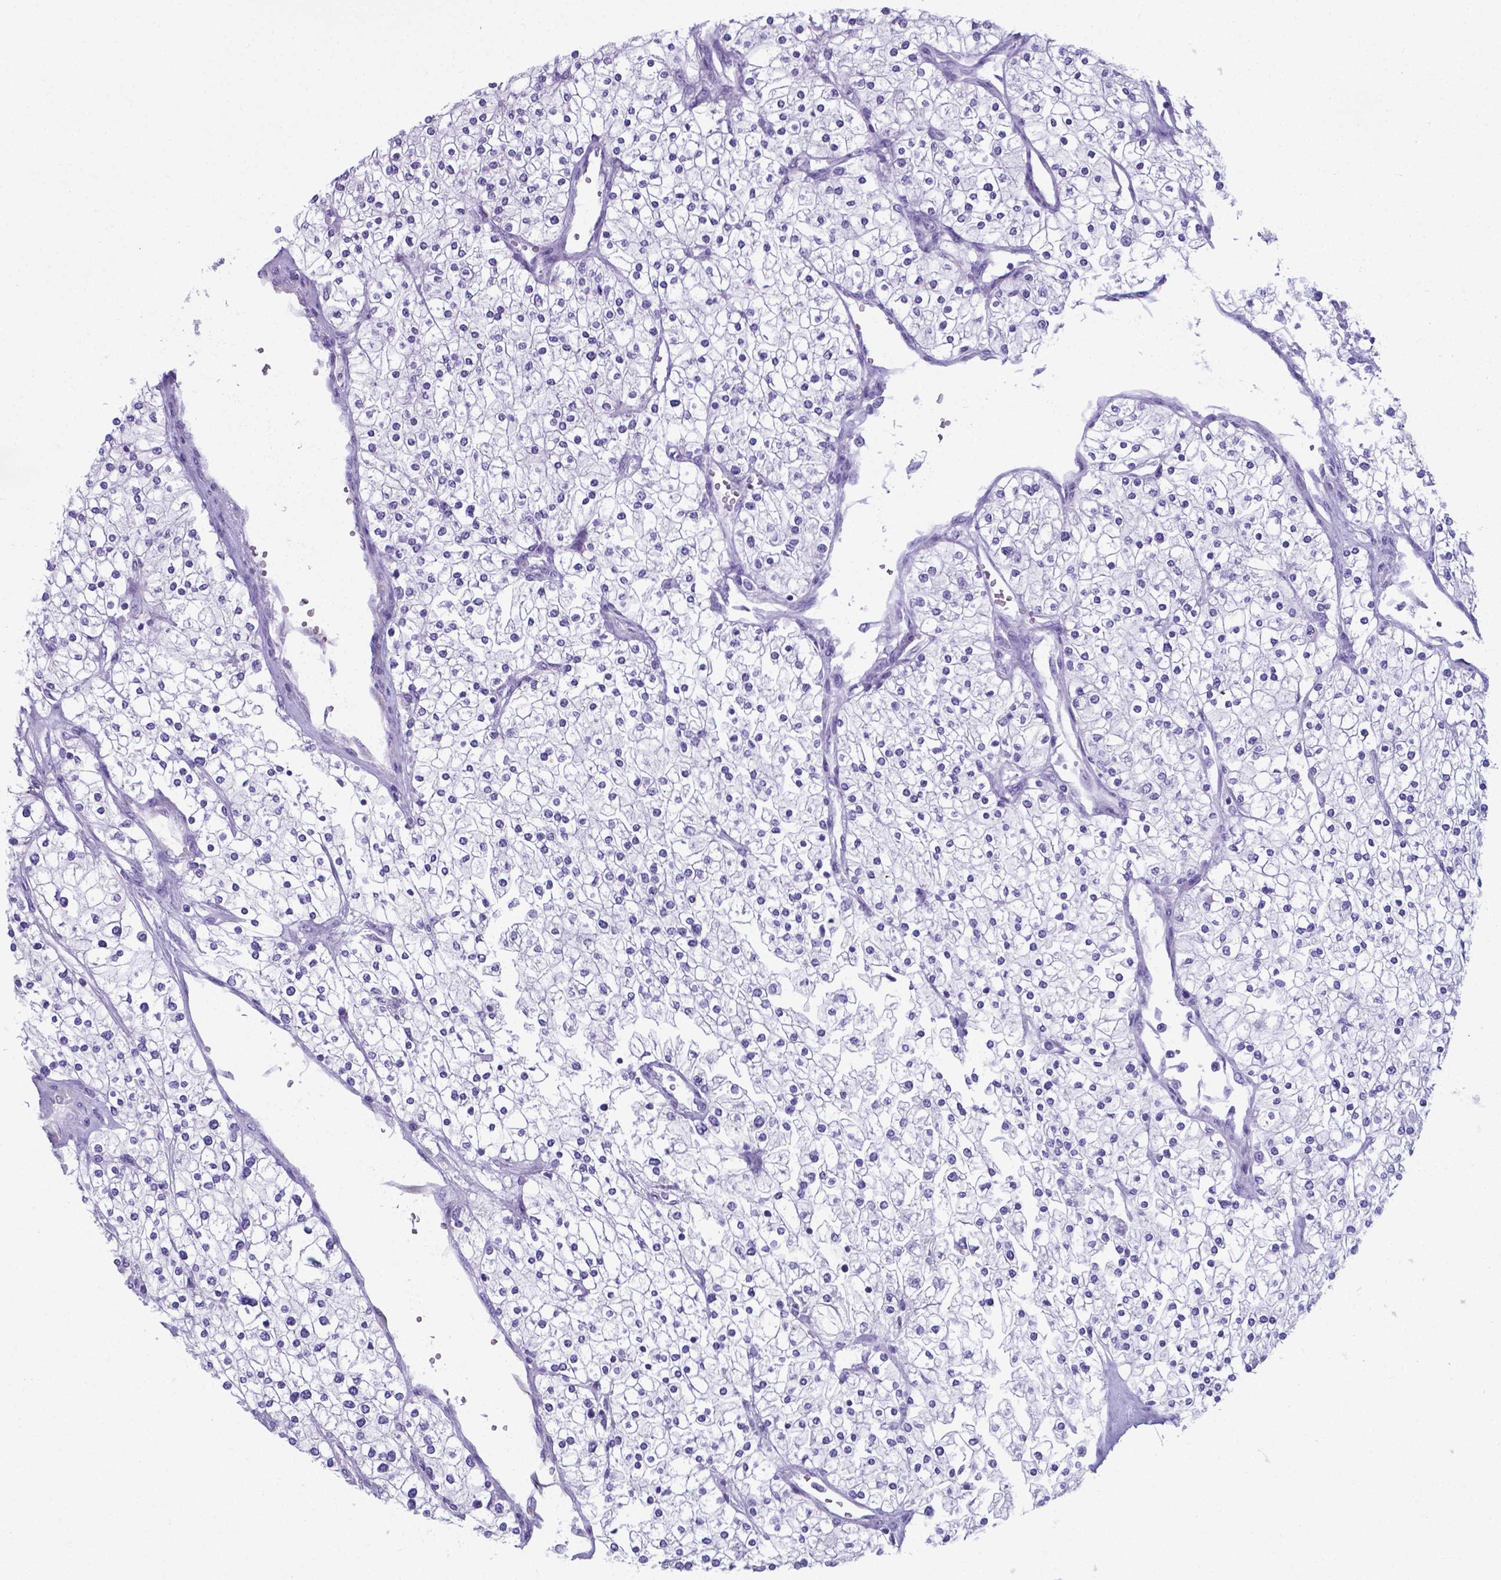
{"staining": {"intensity": "negative", "quantity": "none", "location": "none"}, "tissue": "renal cancer", "cell_type": "Tumor cells", "image_type": "cancer", "snomed": [{"axis": "morphology", "description": "Adenocarcinoma, NOS"}, {"axis": "topography", "description": "Kidney"}], "caption": "Tumor cells are negative for protein expression in human renal cancer (adenocarcinoma).", "gene": "AP5B1", "patient": {"sex": "male", "age": 80}}